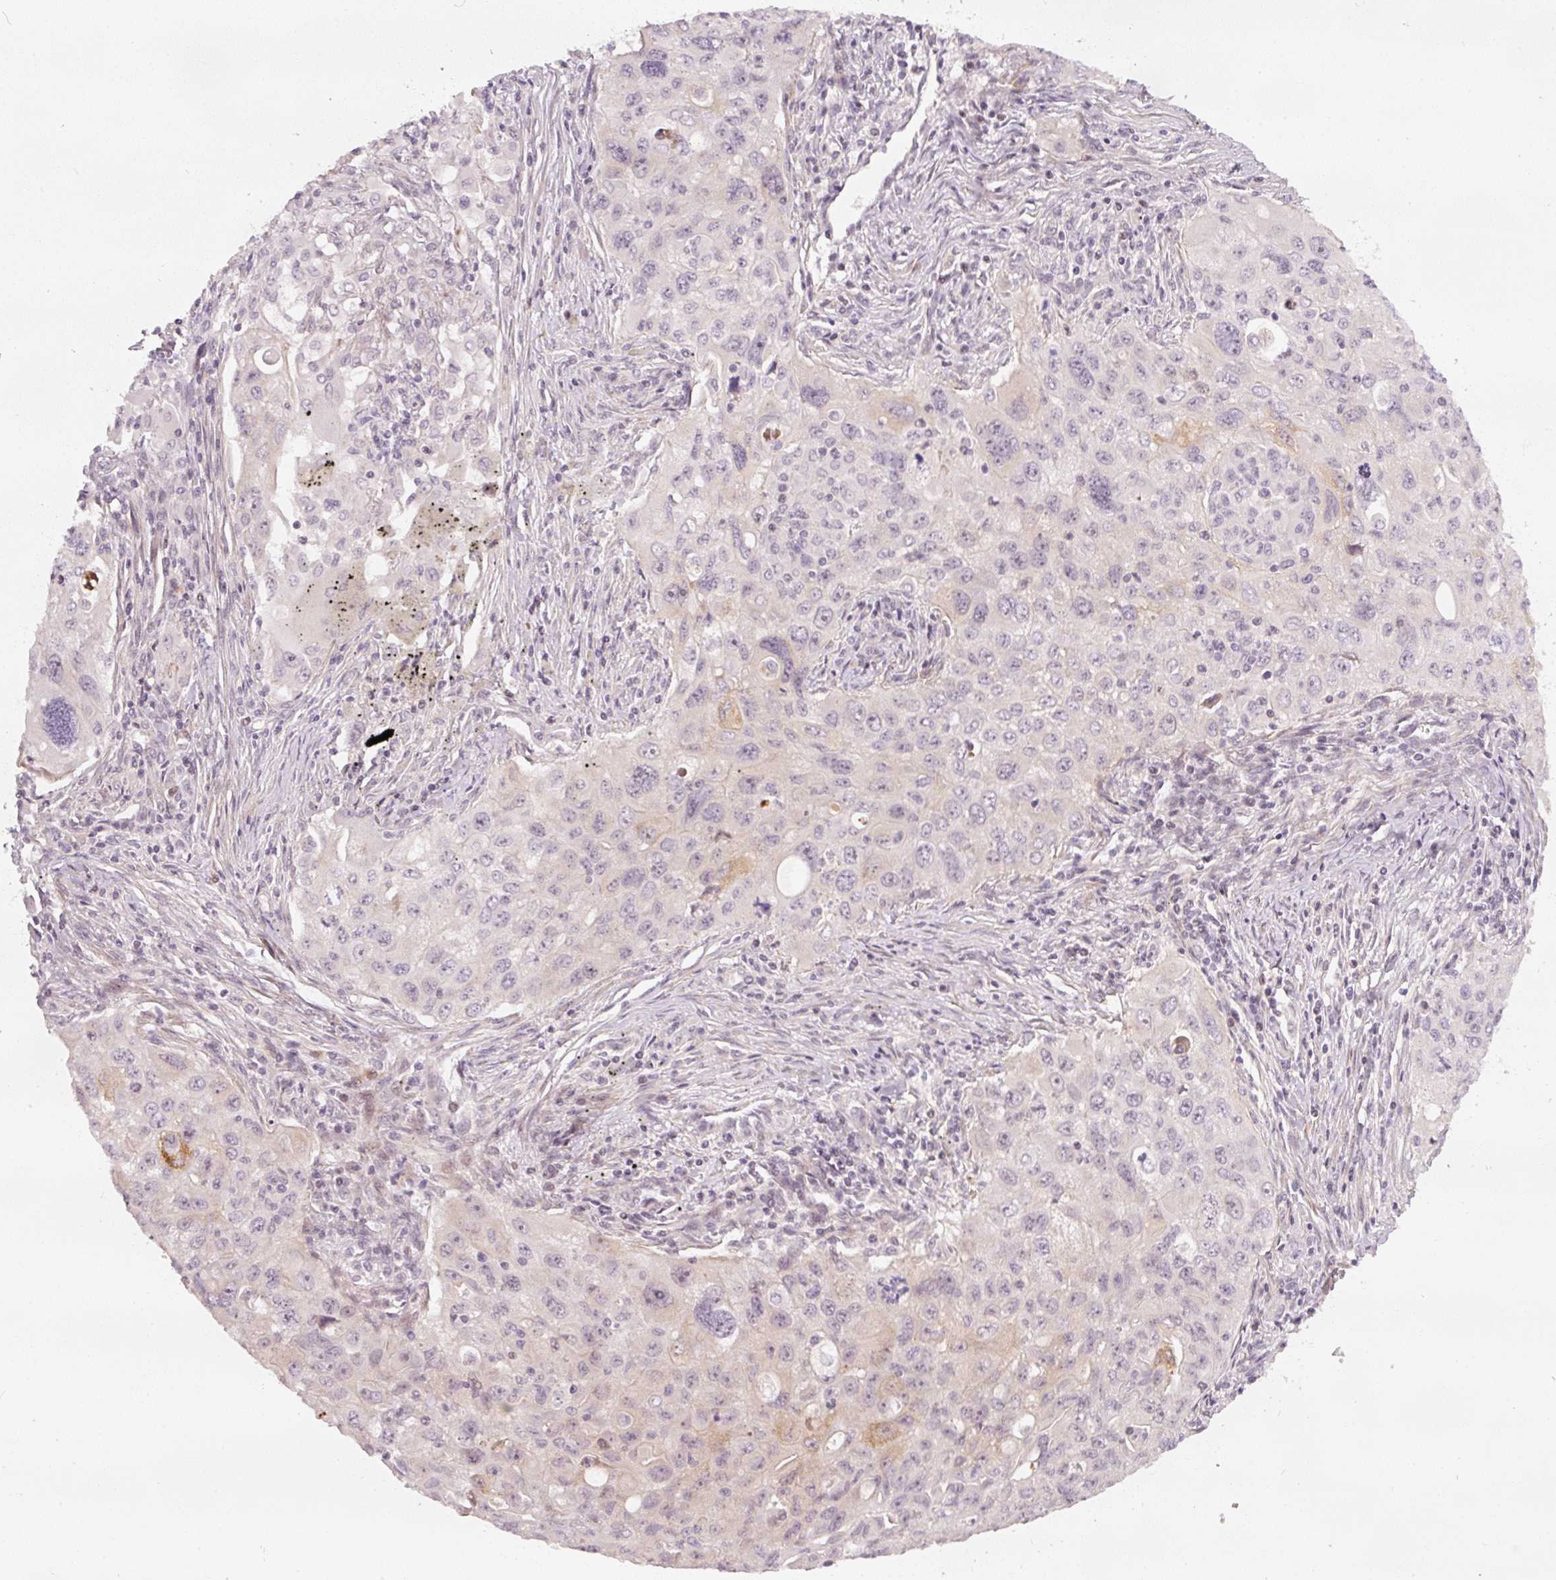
{"staining": {"intensity": "negative", "quantity": "none", "location": "none"}, "tissue": "lung cancer", "cell_type": "Tumor cells", "image_type": "cancer", "snomed": [{"axis": "morphology", "description": "Adenocarcinoma, NOS"}, {"axis": "morphology", "description": "Adenocarcinoma, metastatic, NOS"}, {"axis": "topography", "description": "Lymph node"}, {"axis": "topography", "description": "Lung"}], "caption": "Tumor cells are negative for brown protein staining in lung cancer (adenocarcinoma).", "gene": "MXRA8", "patient": {"sex": "female", "age": 42}}